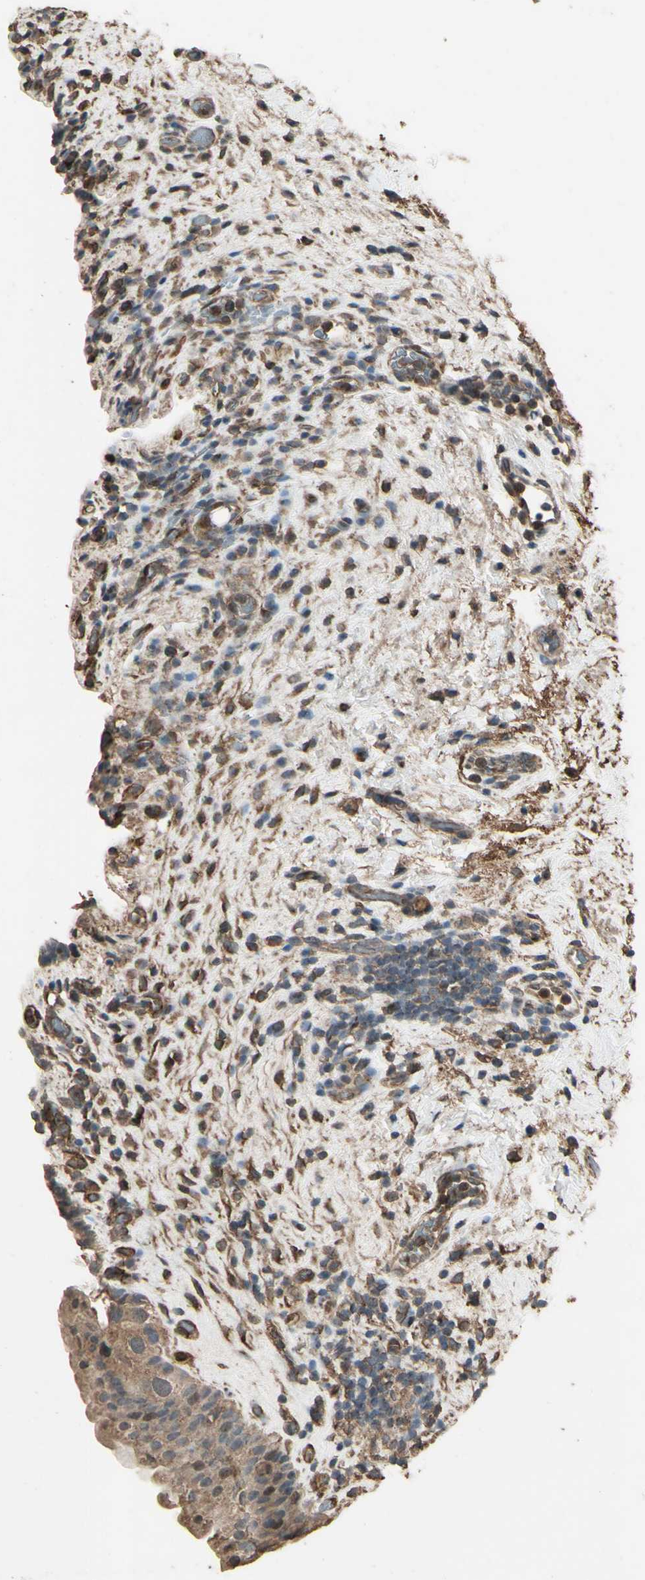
{"staining": {"intensity": "moderate", "quantity": ">75%", "location": "cytoplasmic/membranous"}, "tissue": "urinary bladder", "cell_type": "Urothelial cells", "image_type": "normal", "snomed": [{"axis": "morphology", "description": "Normal tissue, NOS"}, {"axis": "topography", "description": "Urinary bladder"}], "caption": "A brown stain shows moderate cytoplasmic/membranous expression of a protein in urothelial cells of benign urinary bladder.", "gene": "TSPO", "patient": {"sex": "female", "age": 64}}